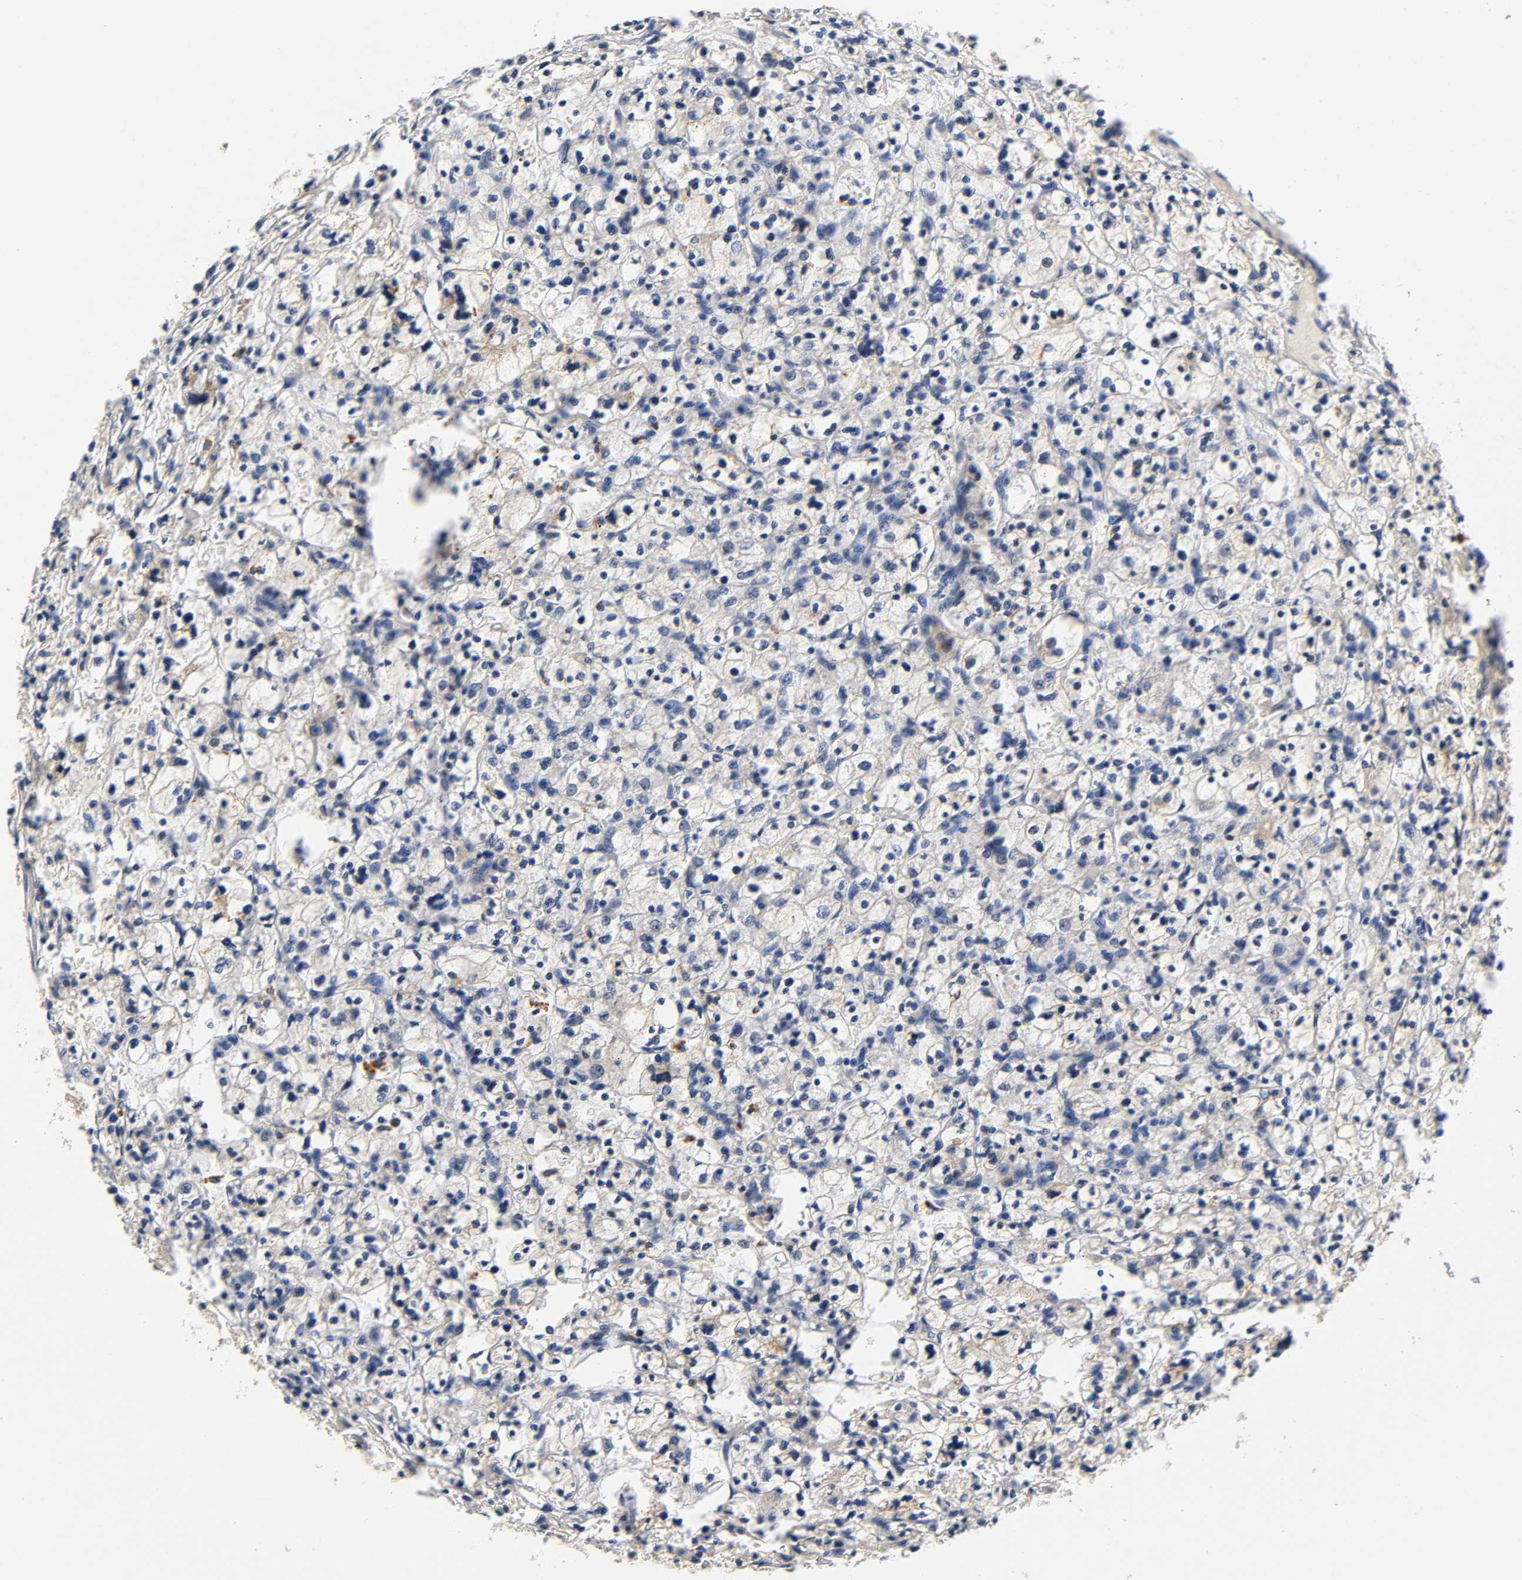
{"staining": {"intensity": "weak", "quantity": "<25%", "location": "cytoplasmic/membranous"}, "tissue": "renal cancer", "cell_type": "Tumor cells", "image_type": "cancer", "snomed": [{"axis": "morphology", "description": "Adenocarcinoma, NOS"}, {"axis": "topography", "description": "Kidney"}], "caption": "Protein analysis of renal cancer (adenocarcinoma) demonstrates no significant expression in tumor cells.", "gene": "TNC", "patient": {"sex": "female", "age": 83}}